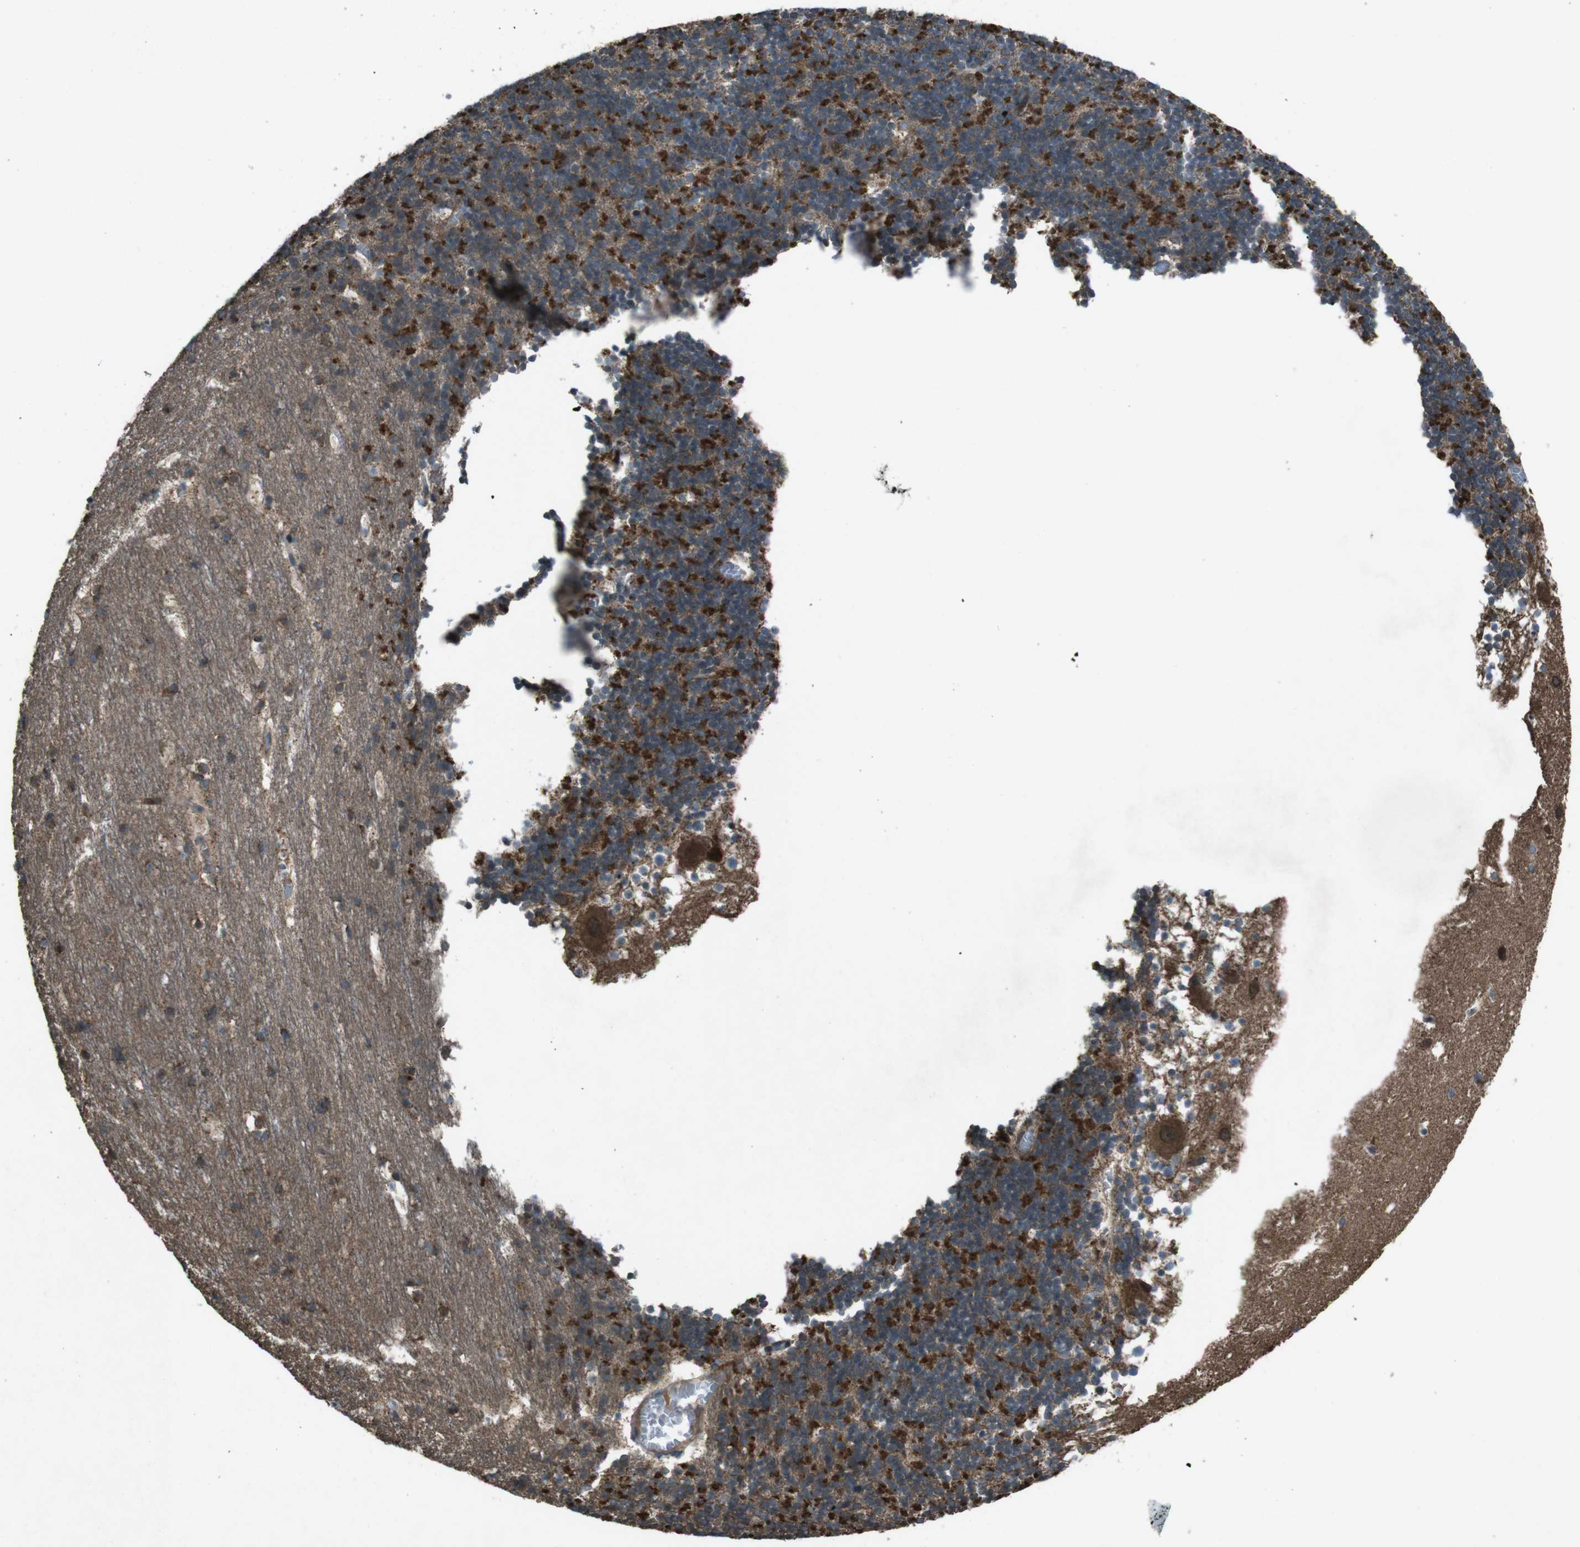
{"staining": {"intensity": "strong", "quantity": "25%-75%", "location": "cytoplasmic/membranous"}, "tissue": "cerebellum", "cell_type": "Cells in granular layer", "image_type": "normal", "snomed": [{"axis": "morphology", "description": "Normal tissue, NOS"}, {"axis": "topography", "description": "Cerebellum"}], "caption": "The micrograph displays immunohistochemical staining of normal cerebellum. There is strong cytoplasmic/membranous positivity is present in approximately 25%-75% of cells in granular layer.", "gene": "SLC27A4", "patient": {"sex": "male", "age": 45}}